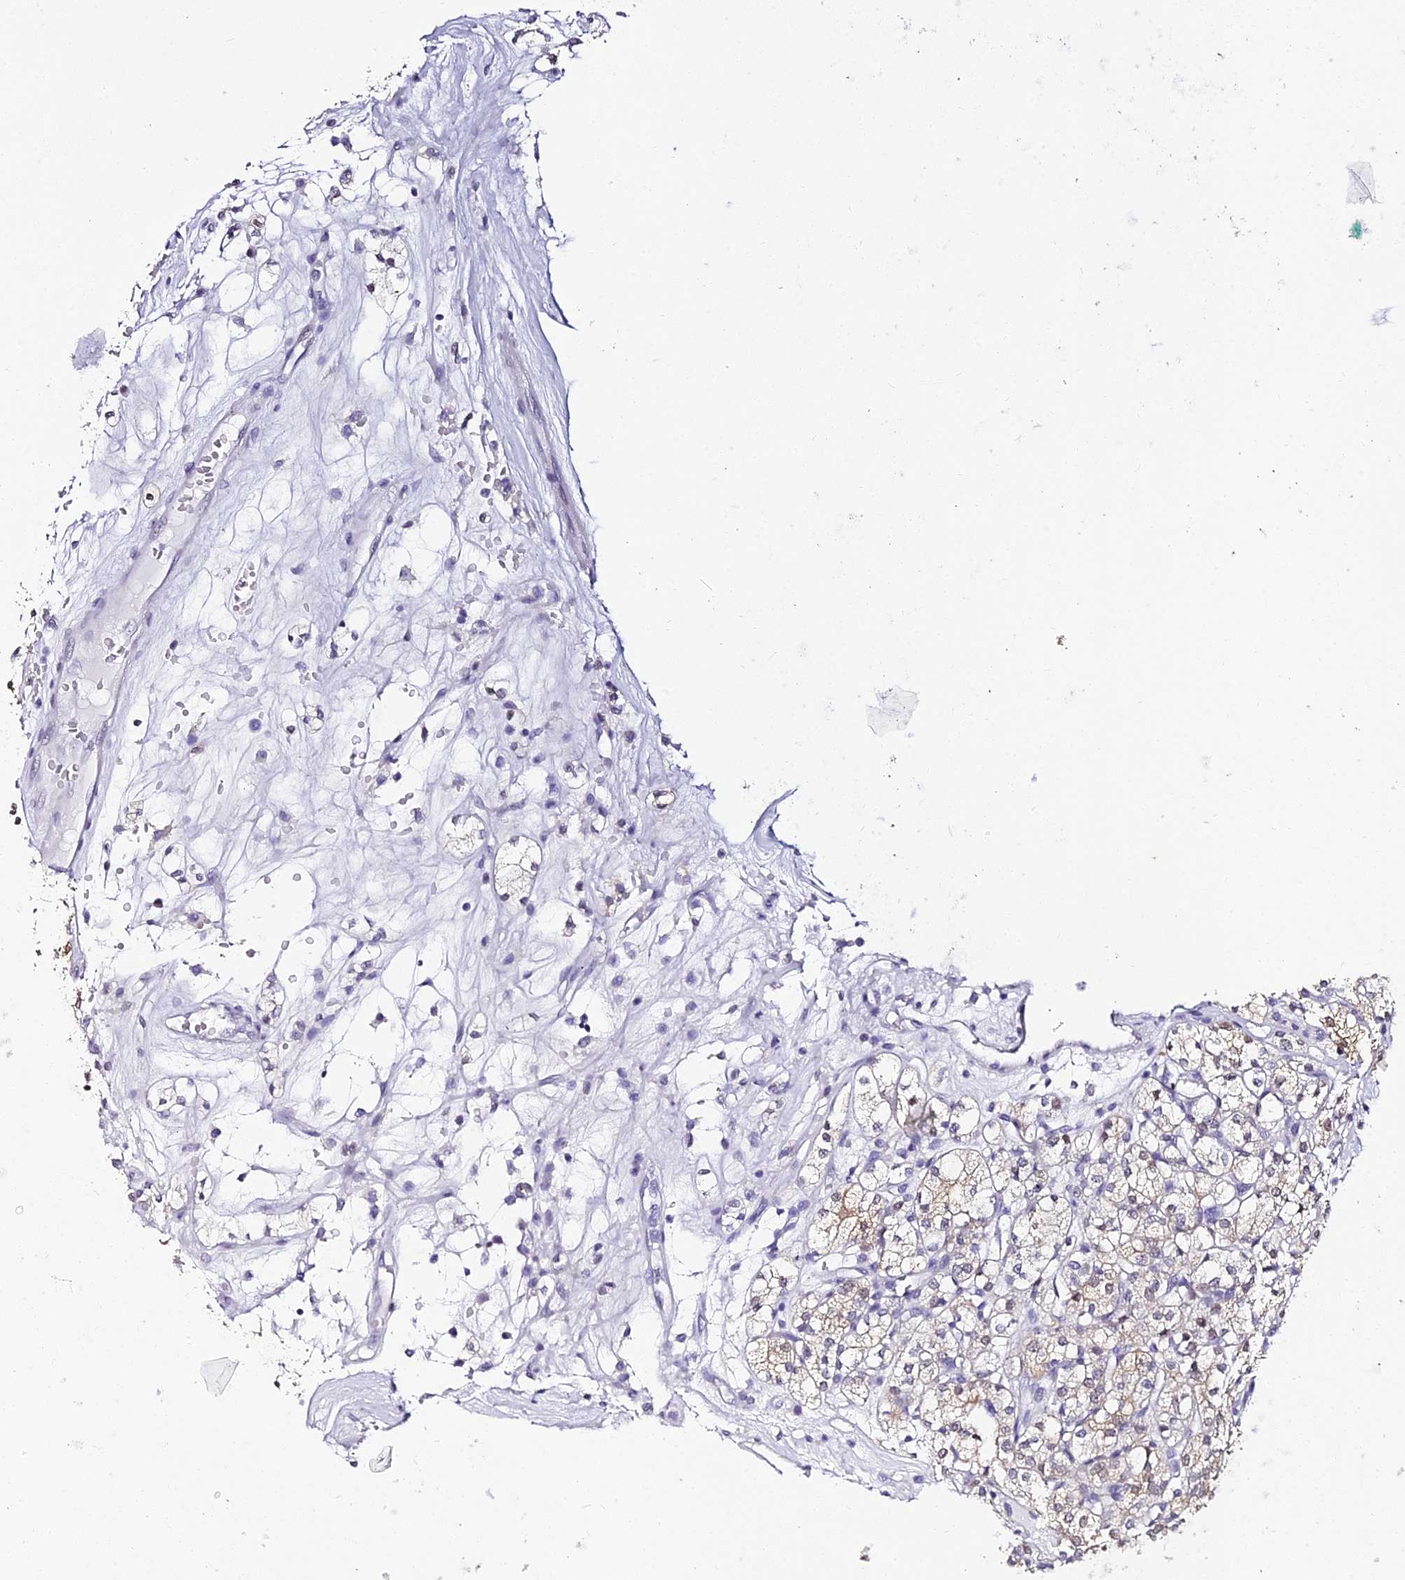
{"staining": {"intensity": "weak", "quantity": "25%-75%", "location": "cytoplasmic/membranous,nuclear"}, "tissue": "renal cancer", "cell_type": "Tumor cells", "image_type": "cancer", "snomed": [{"axis": "morphology", "description": "Adenocarcinoma, NOS"}, {"axis": "topography", "description": "Kidney"}], "caption": "The immunohistochemical stain shows weak cytoplasmic/membranous and nuclear expression in tumor cells of renal cancer tissue. Nuclei are stained in blue.", "gene": "ABHD14A-ACY1", "patient": {"sex": "male", "age": 77}}